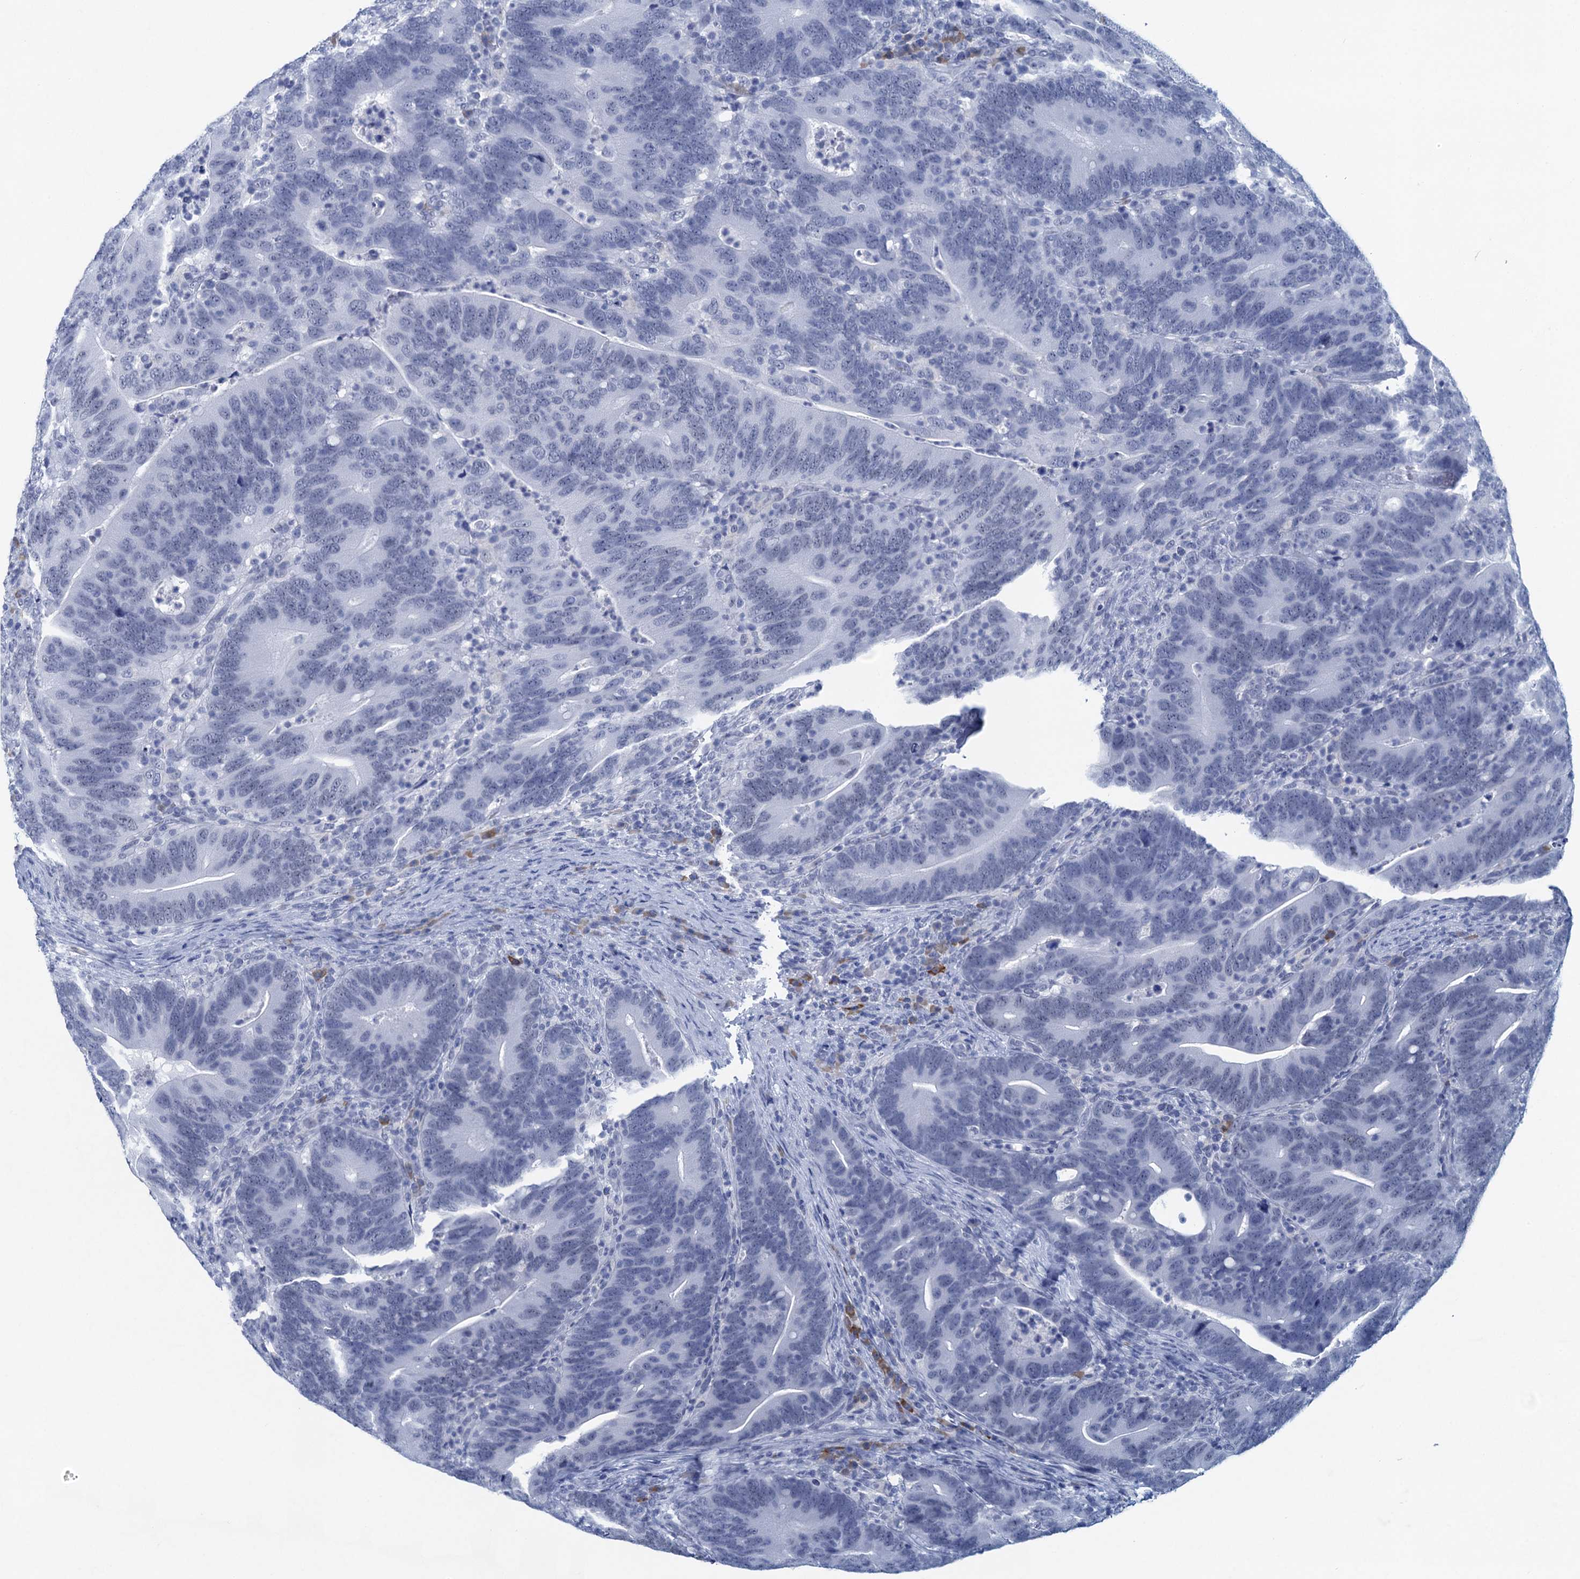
{"staining": {"intensity": "negative", "quantity": "none", "location": "none"}, "tissue": "colorectal cancer", "cell_type": "Tumor cells", "image_type": "cancer", "snomed": [{"axis": "morphology", "description": "Adenocarcinoma, NOS"}, {"axis": "topography", "description": "Colon"}], "caption": "IHC of adenocarcinoma (colorectal) shows no expression in tumor cells.", "gene": "HAPSTR1", "patient": {"sex": "female", "age": 66}}